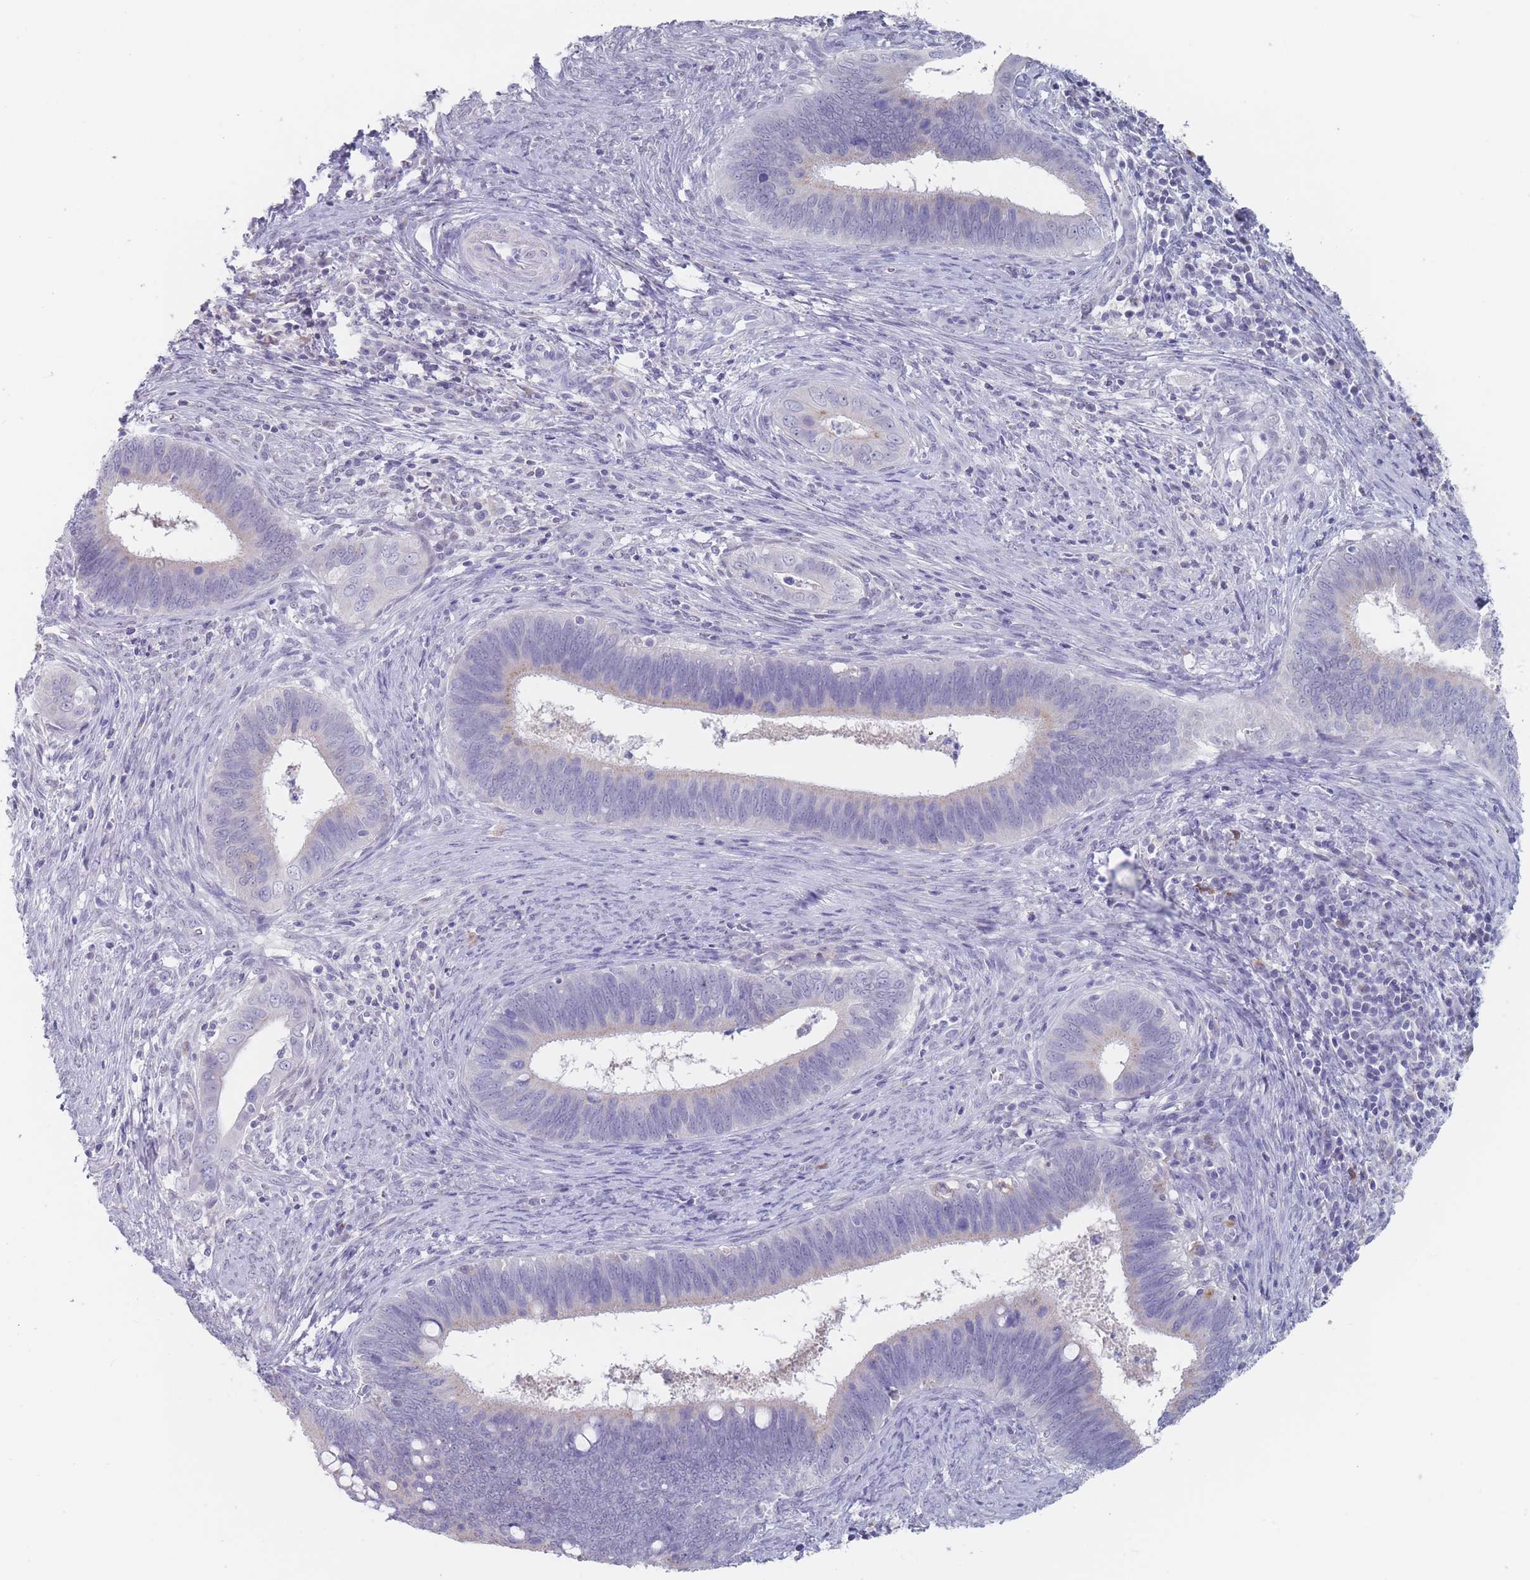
{"staining": {"intensity": "negative", "quantity": "none", "location": "none"}, "tissue": "cervical cancer", "cell_type": "Tumor cells", "image_type": "cancer", "snomed": [{"axis": "morphology", "description": "Adenocarcinoma, NOS"}, {"axis": "topography", "description": "Cervix"}], "caption": "High magnification brightfield microscopy of cervical cancer stained with DAB (brown) and counterstained with hematoxylin (blue): tumor cells show no significant positivity.", "gene": "CYP51A1", "patient": {"sex": "female", "age": 42}}